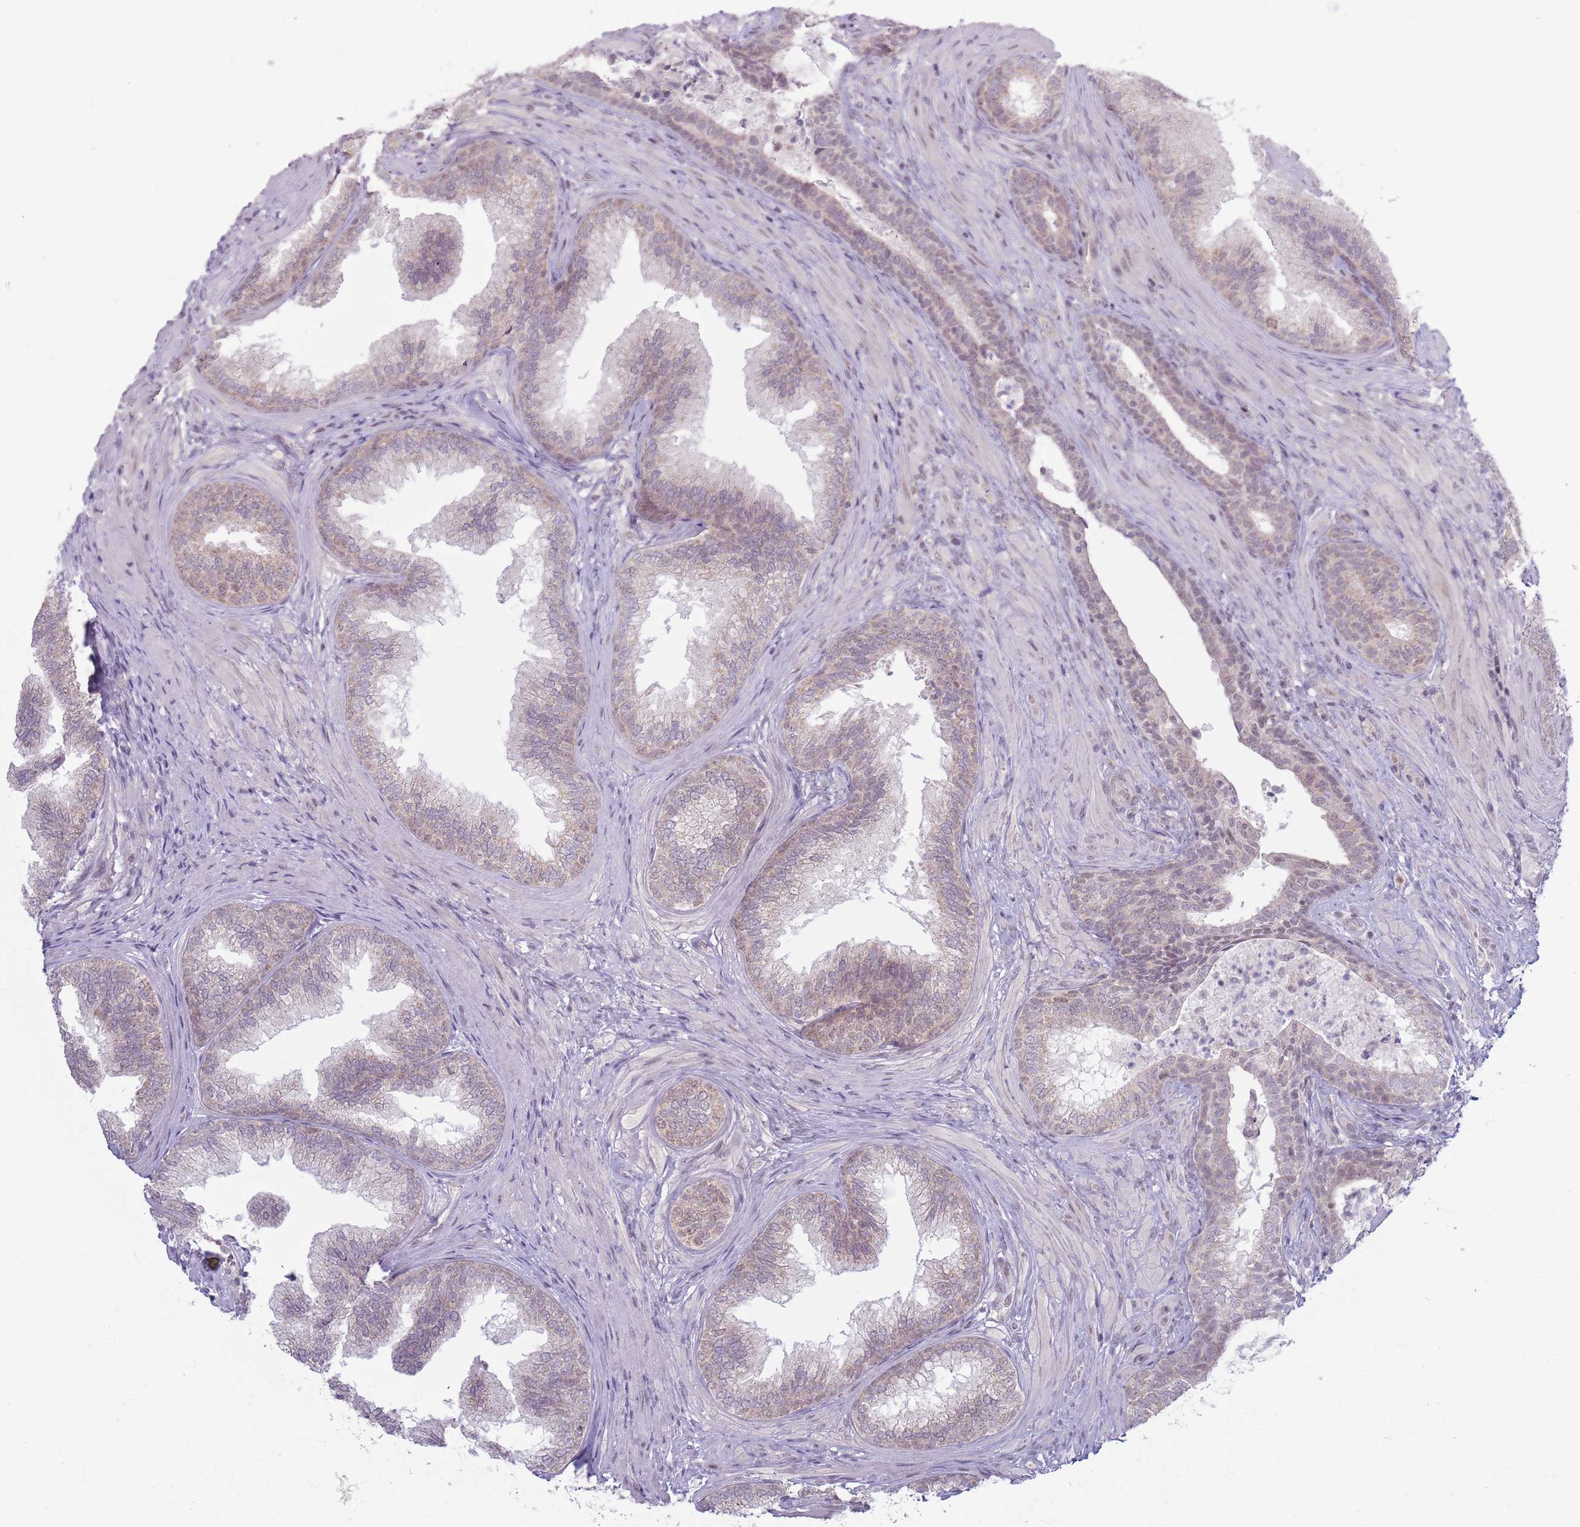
{"staining": {"intensity": "weak", "quantity": "<25%", "location": "cytoplasmic/membranous"}, "tissue": "prostate", "cell_type": "Glandular cells", "image_type": "normal", "snomed": [{"axis": "morphology", "description": "Normal tissue, NOS"}, {"axis": "topography", "description": "Prostate"}], "caption": "The immunohistochemistry micrograph has no significant positivity in glandular cells of prostate.", "gene": "MRPL34", "patient": {"sex": "male", "age": 76}}